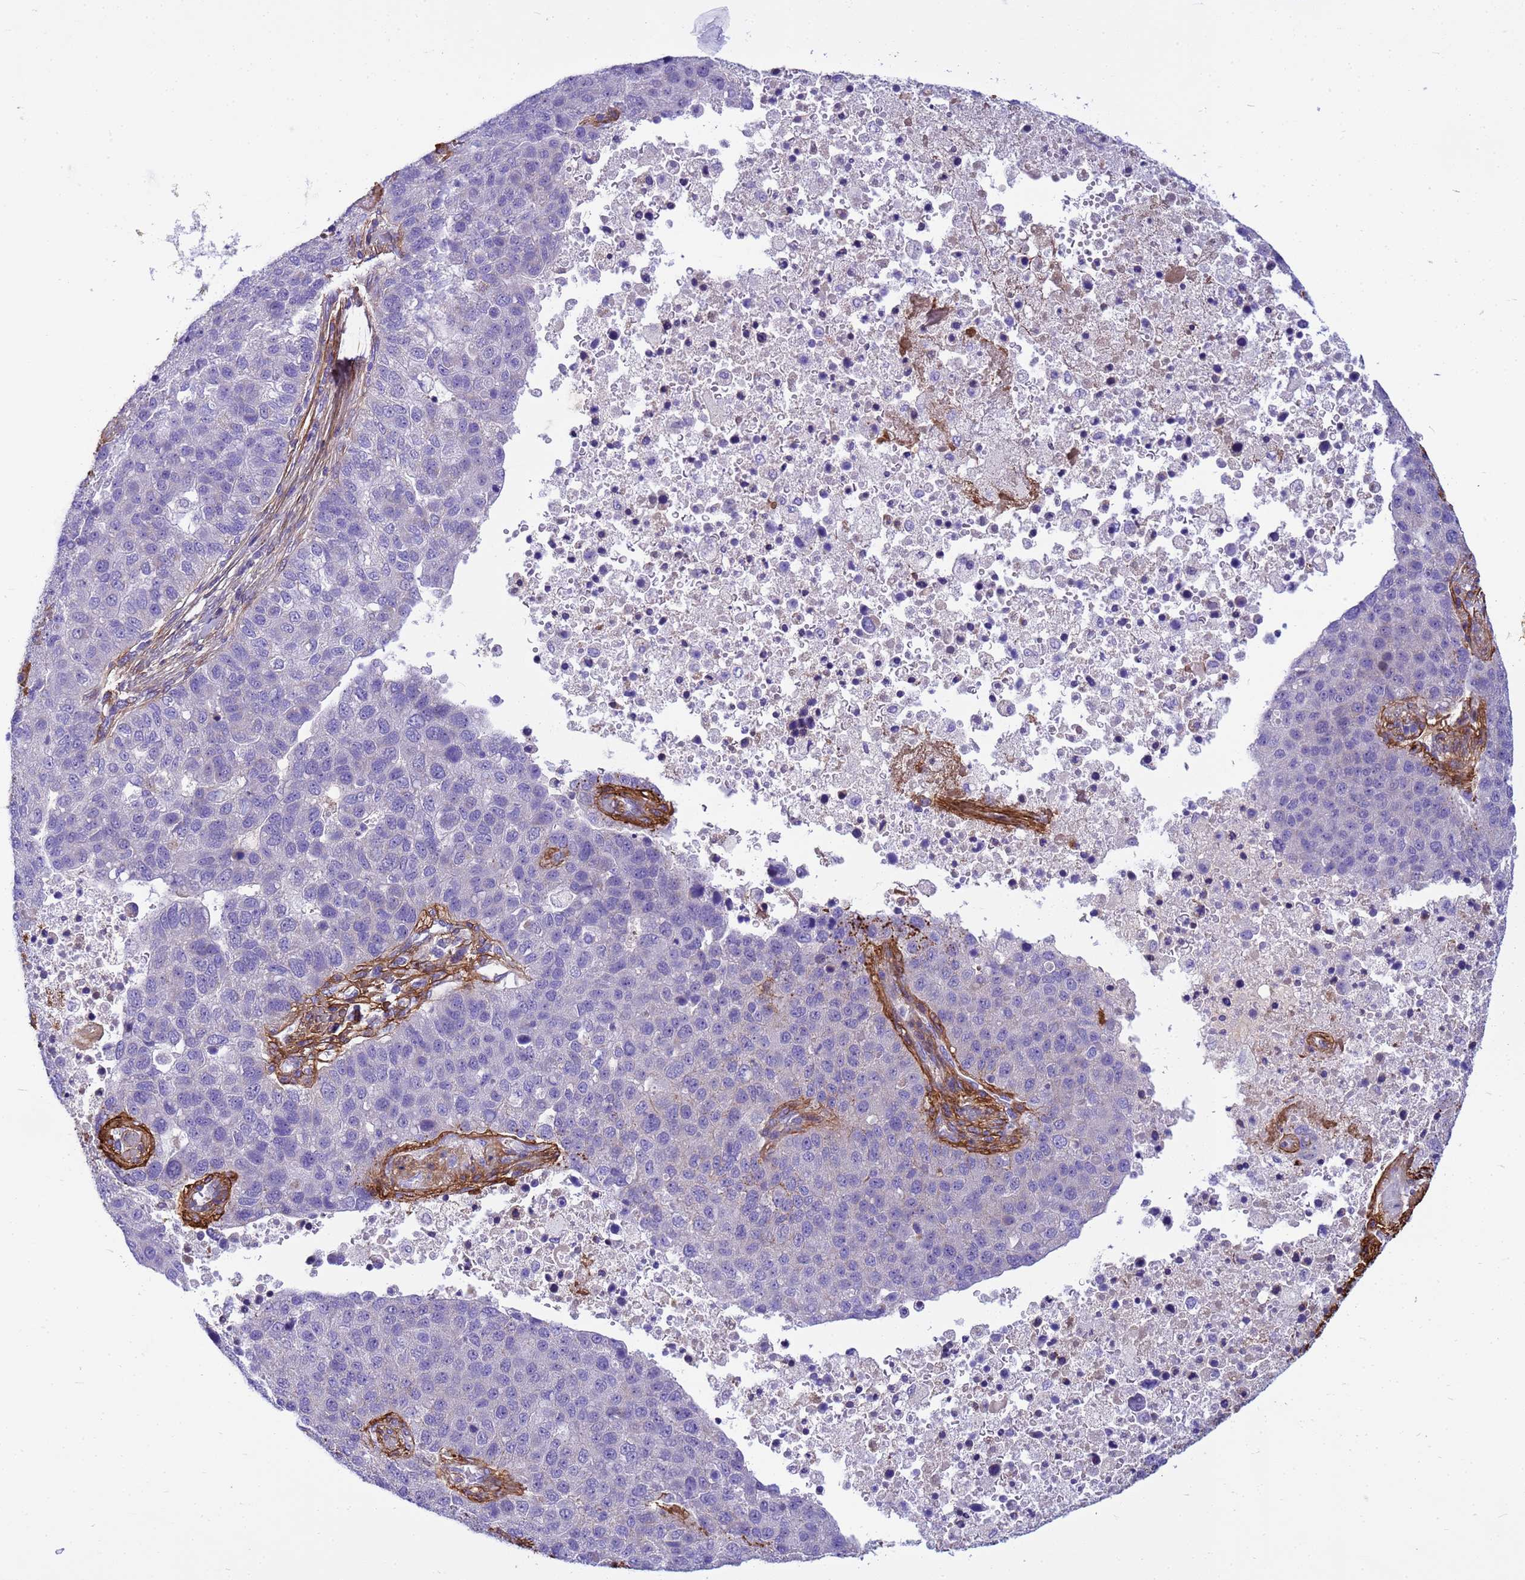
{"staining": {"intensity": "negative", "quantity": "none", "location": "none"}, "tissue": "pancreatic cancer", "cell_type": "Tumor cells", "image_type": "cancer", "snomed": [{"axis": "morphology", "description": "Adenocarcinoma, NOS"}, {"axis": "topography", "description": "Pancreas"}], "caption": "Immunohistochemistry (IHC) histopathology image of neoplastic tissue: human adenocarcinoma (pancreatic) stained with DAB reveals no significant protein staining in tumor cells. (DAB immunohistochemistry (IHC), high magnification).", "gene": "P2RX7", "patient": {"sex": "female", "age": 61}}